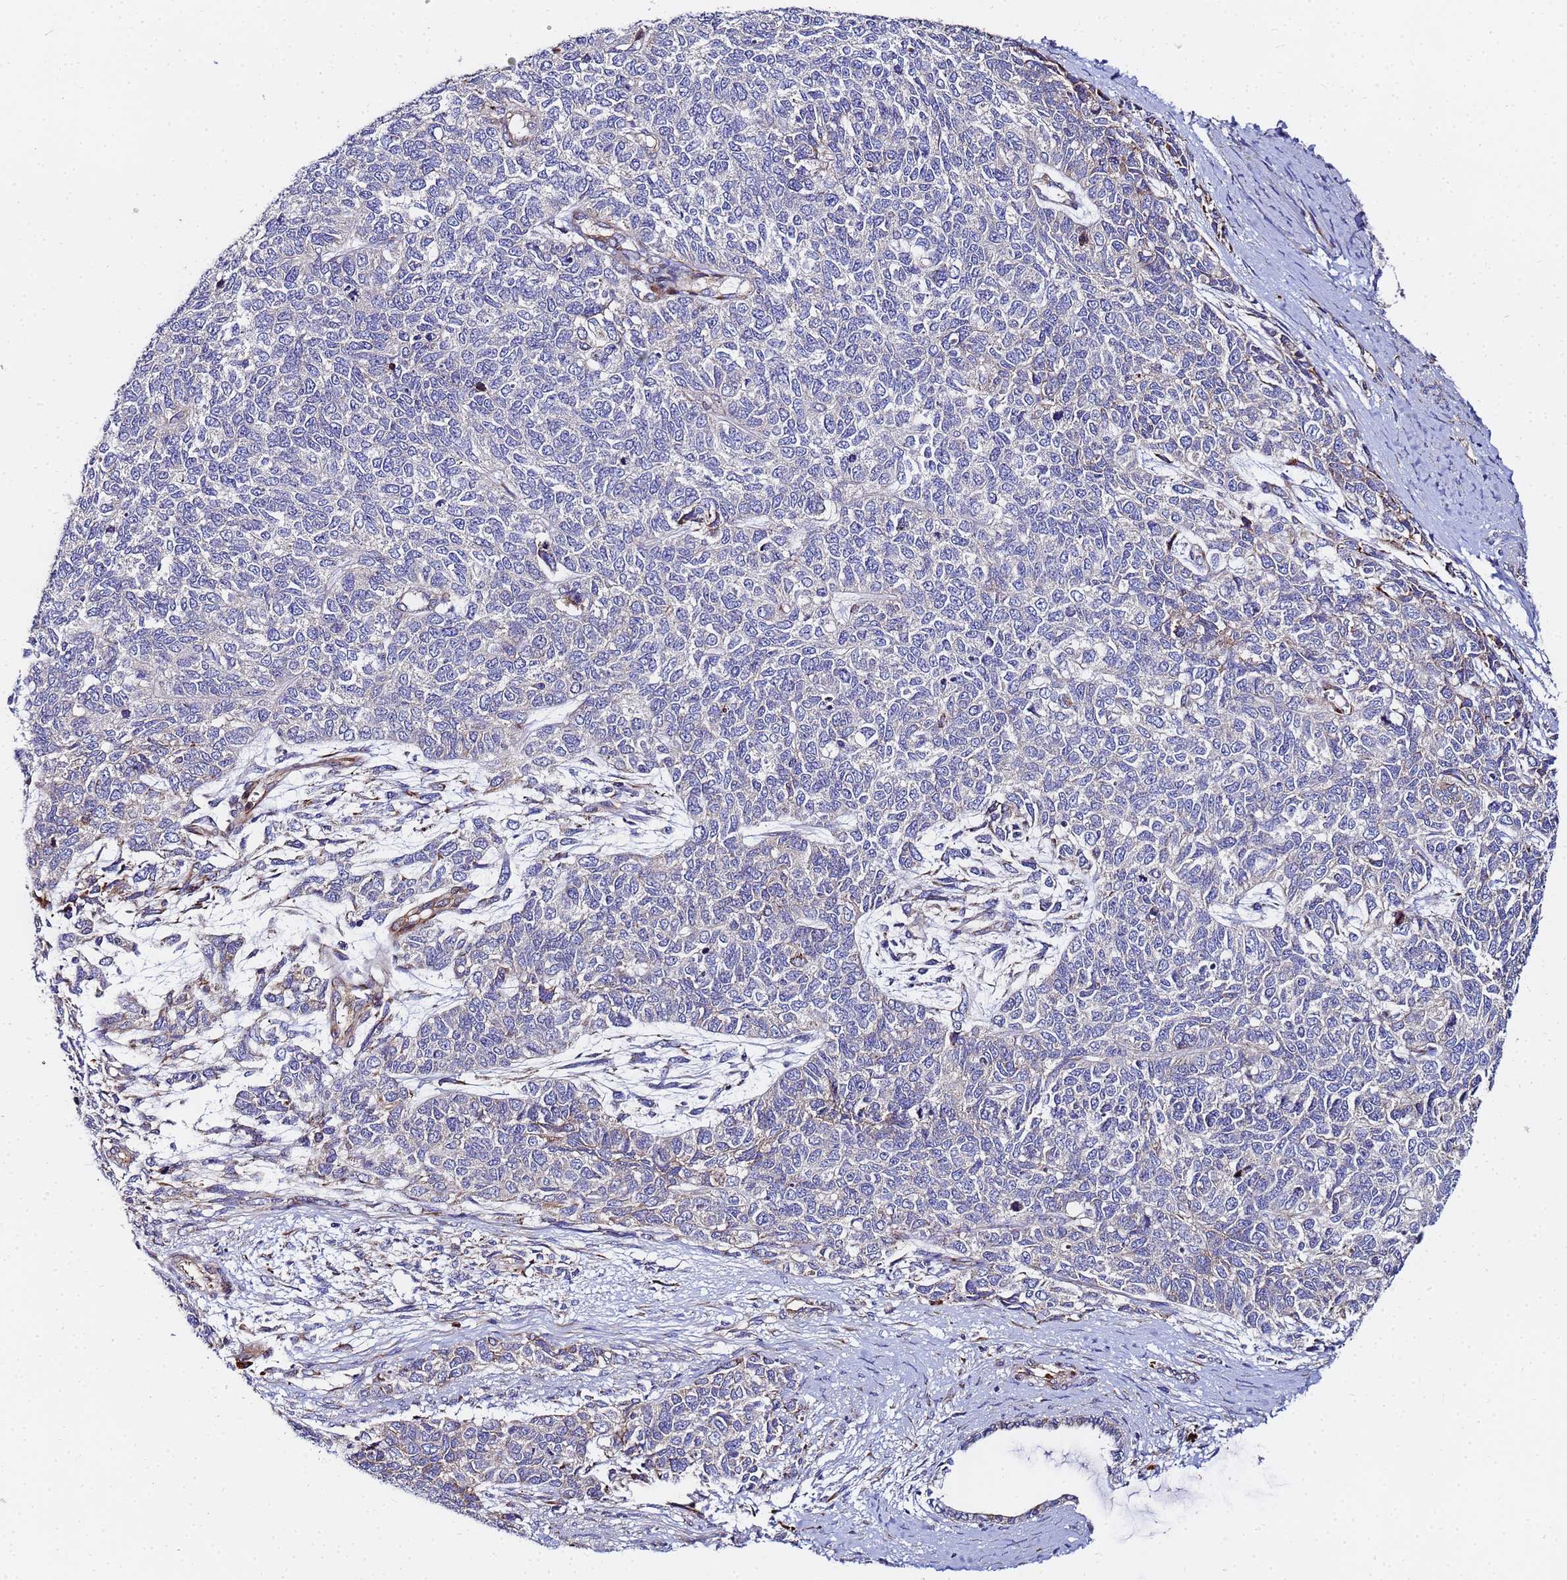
{"staining": {"intensity": "negative", "quantity": "none", "location": "none"}, "tissue": "cervical cancer", "cell_type": "Tumor cells", "image_type": "cancer", "snomed": [{"axis": "morphology", "description": "Squamous cell carcinoma, NOS"}, {"axis": "topography", "description": "Cervix"}], "caption": "An image of cervical cancer stained for a protein reveals no brown staining in tumor cells. Brightfield microscopy of immunohistochemistry (IHC) stained with DAB (3,3'-diaminobenzidine) (brown) and hematoxylin (blue), captured at high magnification.", "gene": "POM121", "patient": {"sex": "female", "age": 63}}